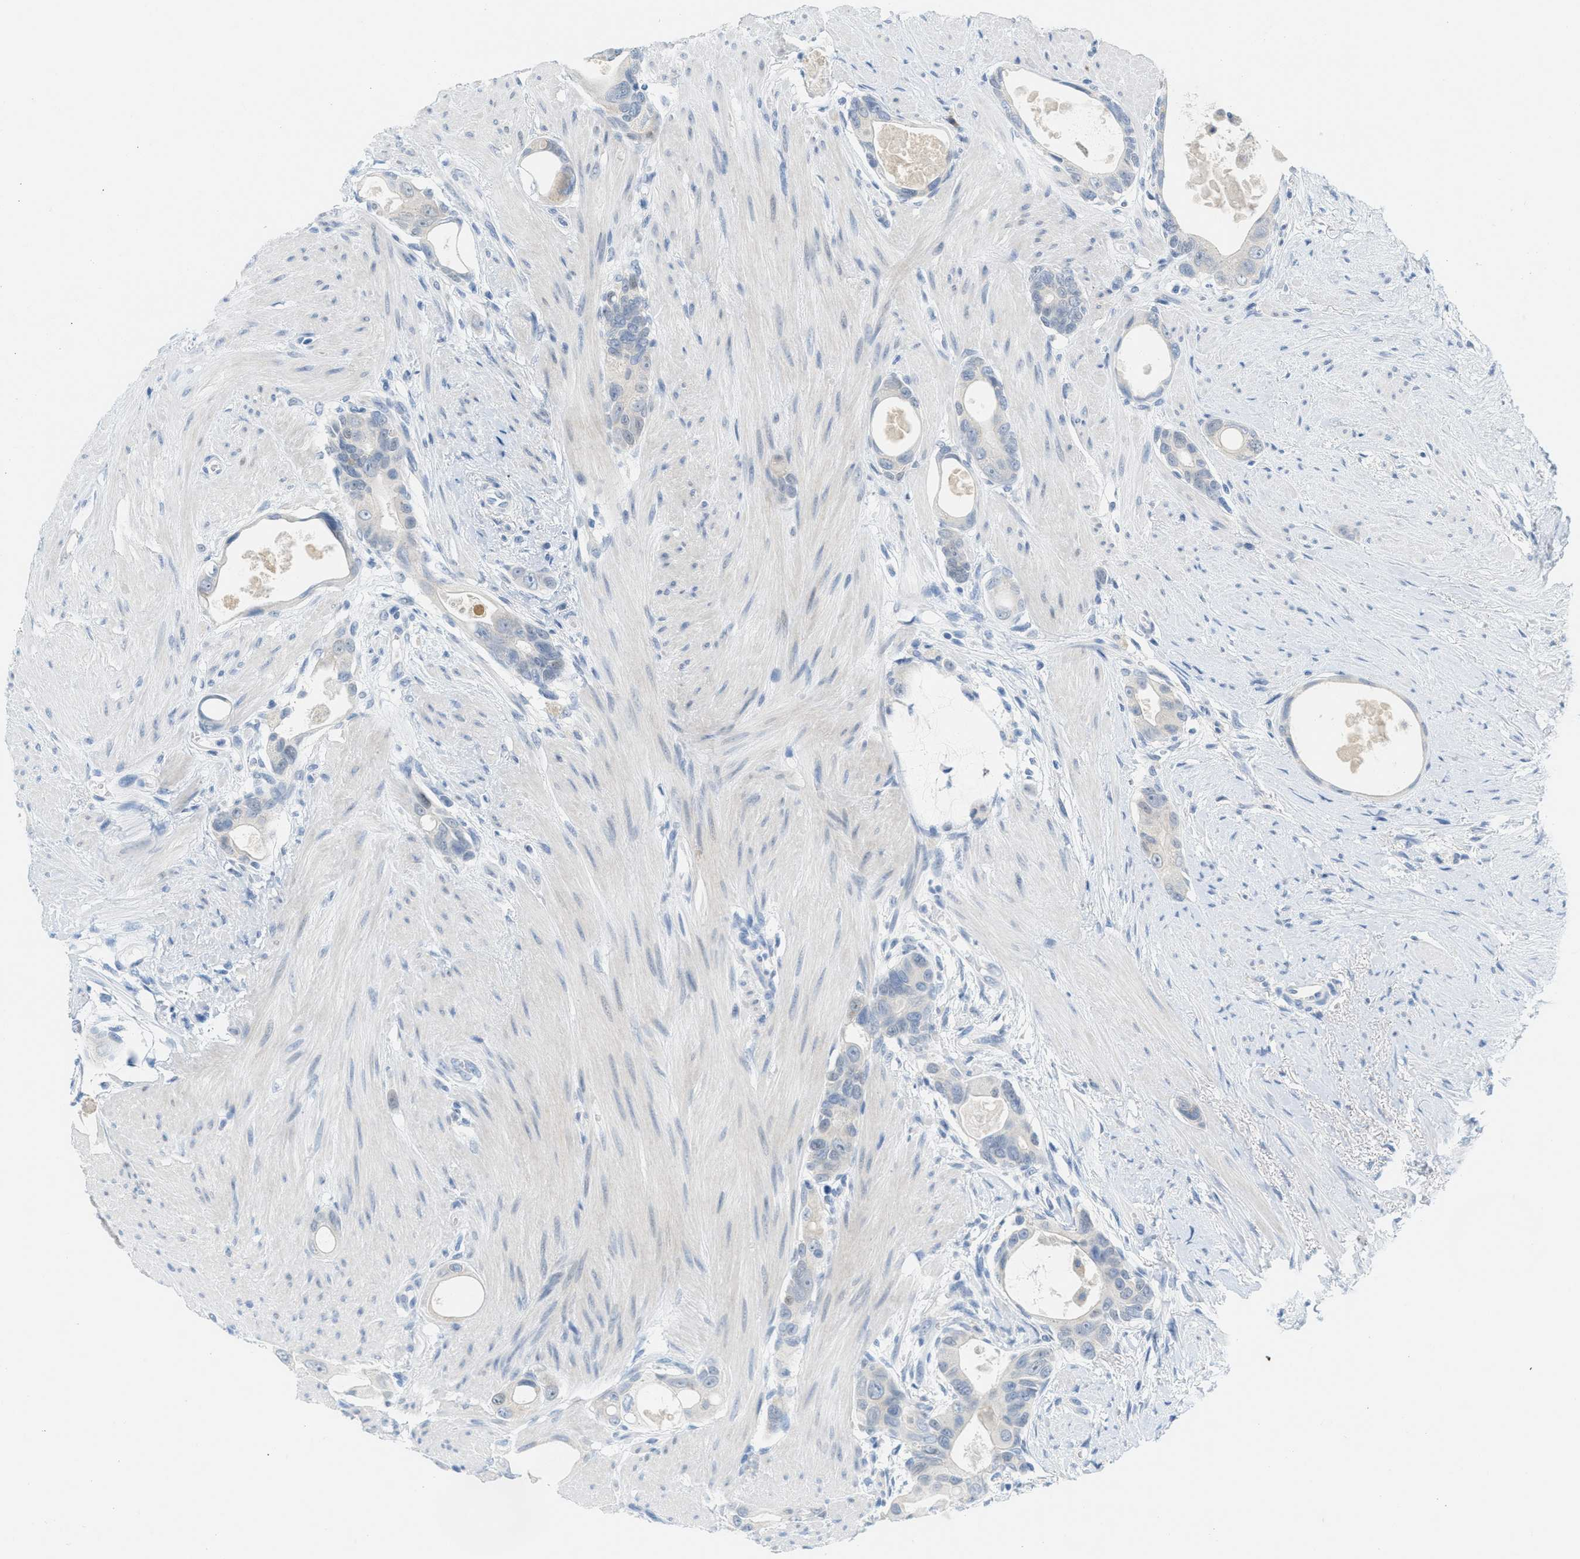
{"staining": {"intensity": "negative", "quantity": "none", "location": "none"}, "tissue": "colorectal cancer", "cell_type": "Tumor cells", "image_type": "cancer", "snomed": [{"axis": "morphology", "description": "Adenocarcinoma, NOS"}, {"axis": "topography", "description": "Rectum"}], "caption": "Colorectal adenocarcinoma was stained to show a protein in brown. There is no significant expression in tumor cells. The staining is performed using DAB (3,3'-diaminobenzidine) brown chromogen with nuclei counter-stained in using hematoxylin.", "gene": "HSF2", "patient": {"sex": "male", "age": 51}}